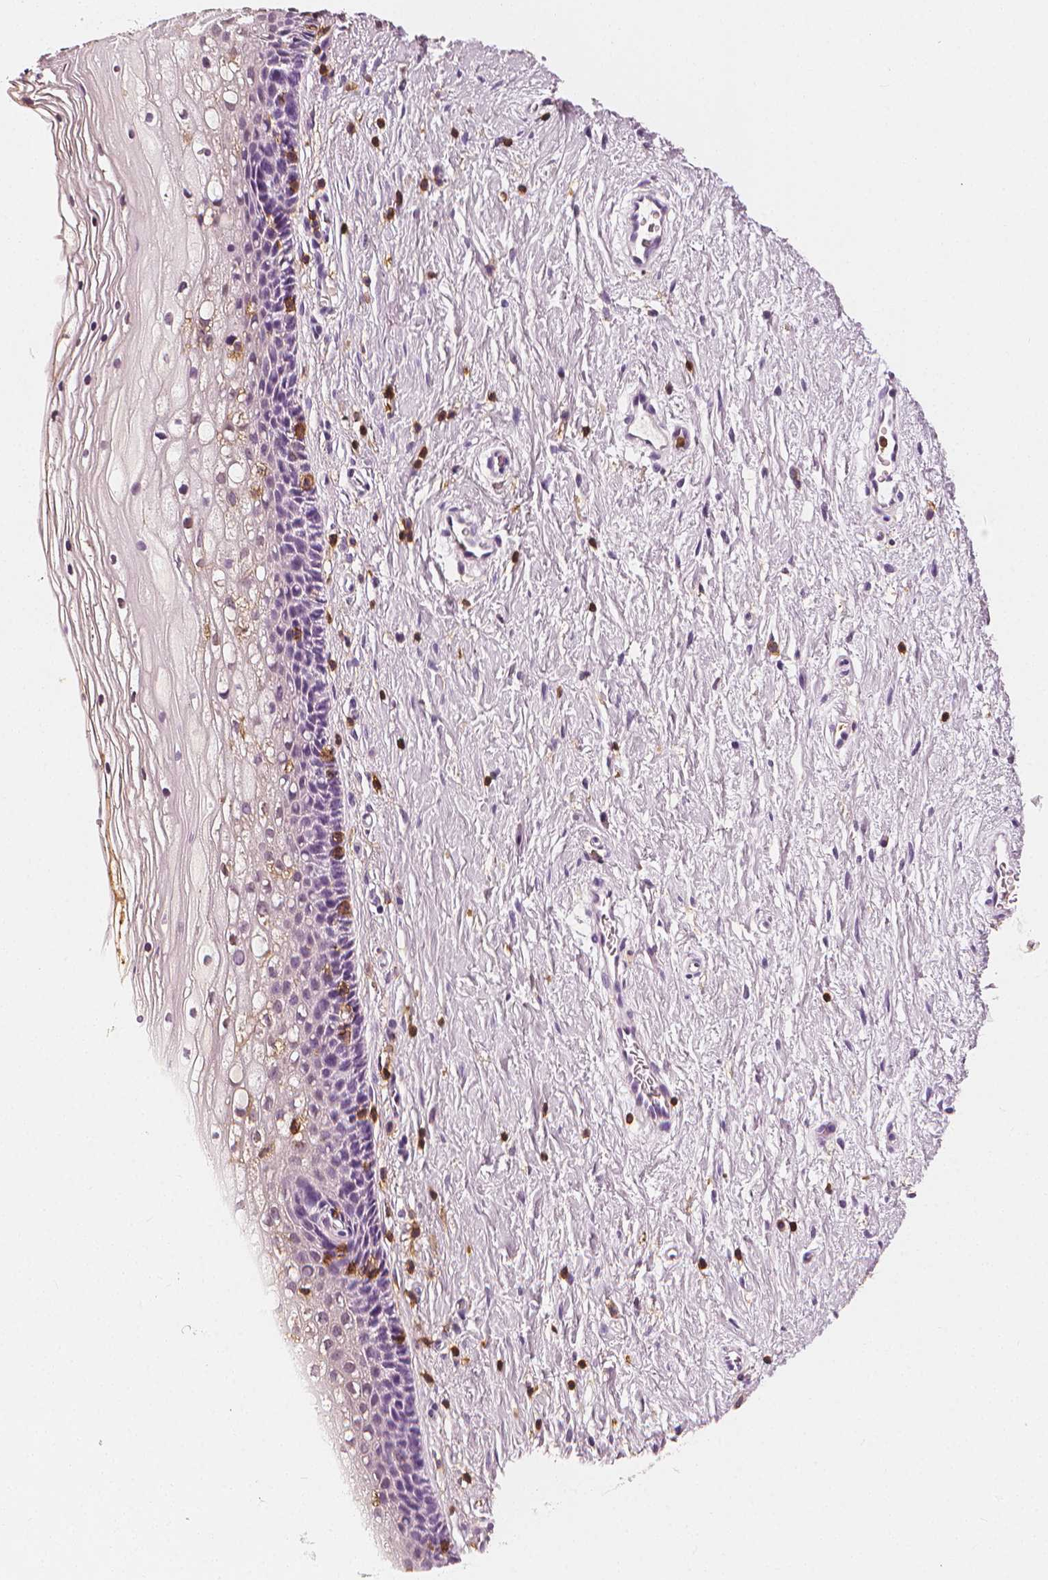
{"staining": {"intensity": "negative", "quantity": "none", "location": "none"}, "tissue": "cervix", "cell_type": "Glandular cells", "image_type": "normal", "snomed": [{"axis": "morphology", "description": "Normal tissue, NOS"}, {"axis": "topography", "description": "Cervix"}], "caption": "There is no significant staining in glandular cells of cervix. (DAB (3,3'-diaminobenzidine) IHC visualized using brightfield microscopy, high magnification).", "gene": "PTPRC", "patient": {"sex": "female", "age": 34}}